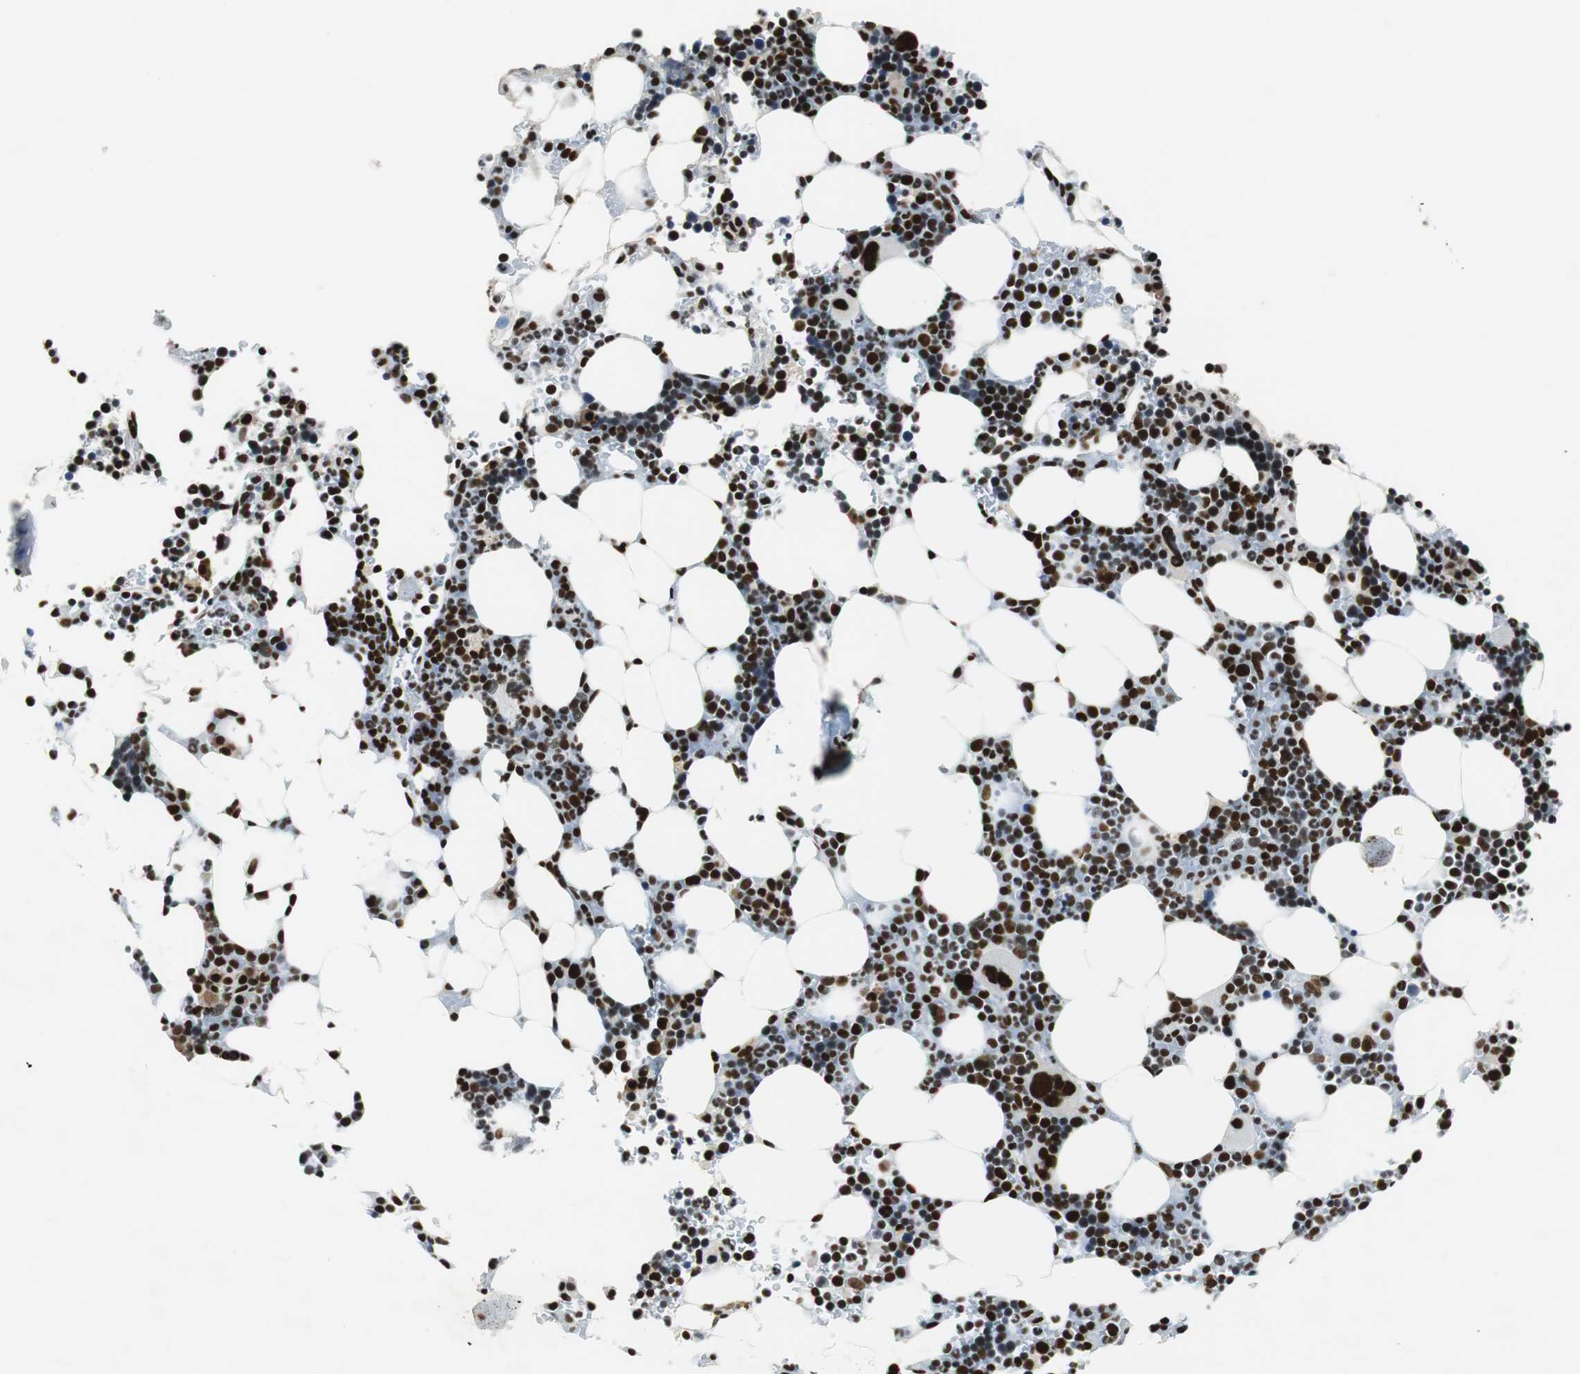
{"staining": {"intensity": "strong", "quantity": ">75%", "location": "nuclear"}, "tissue": "bone marrow", "cell_type": "Hematopoietic cells", "image_type": "normal", "snomed": [{"axis": "morphology", "description": "Normal tissue, NOS"}, {"axis": "topography", "description": "Bone marrow"}], "caption": "DAB (3,3'-diaminobenzidine) immunohistochemical staining of normal human bone marrow shows strong nuclear protein expression in approximately >75% of hematopoietic cells.", "gene": "PRKDC", "patient": {"sex": "female", "age": 73}}